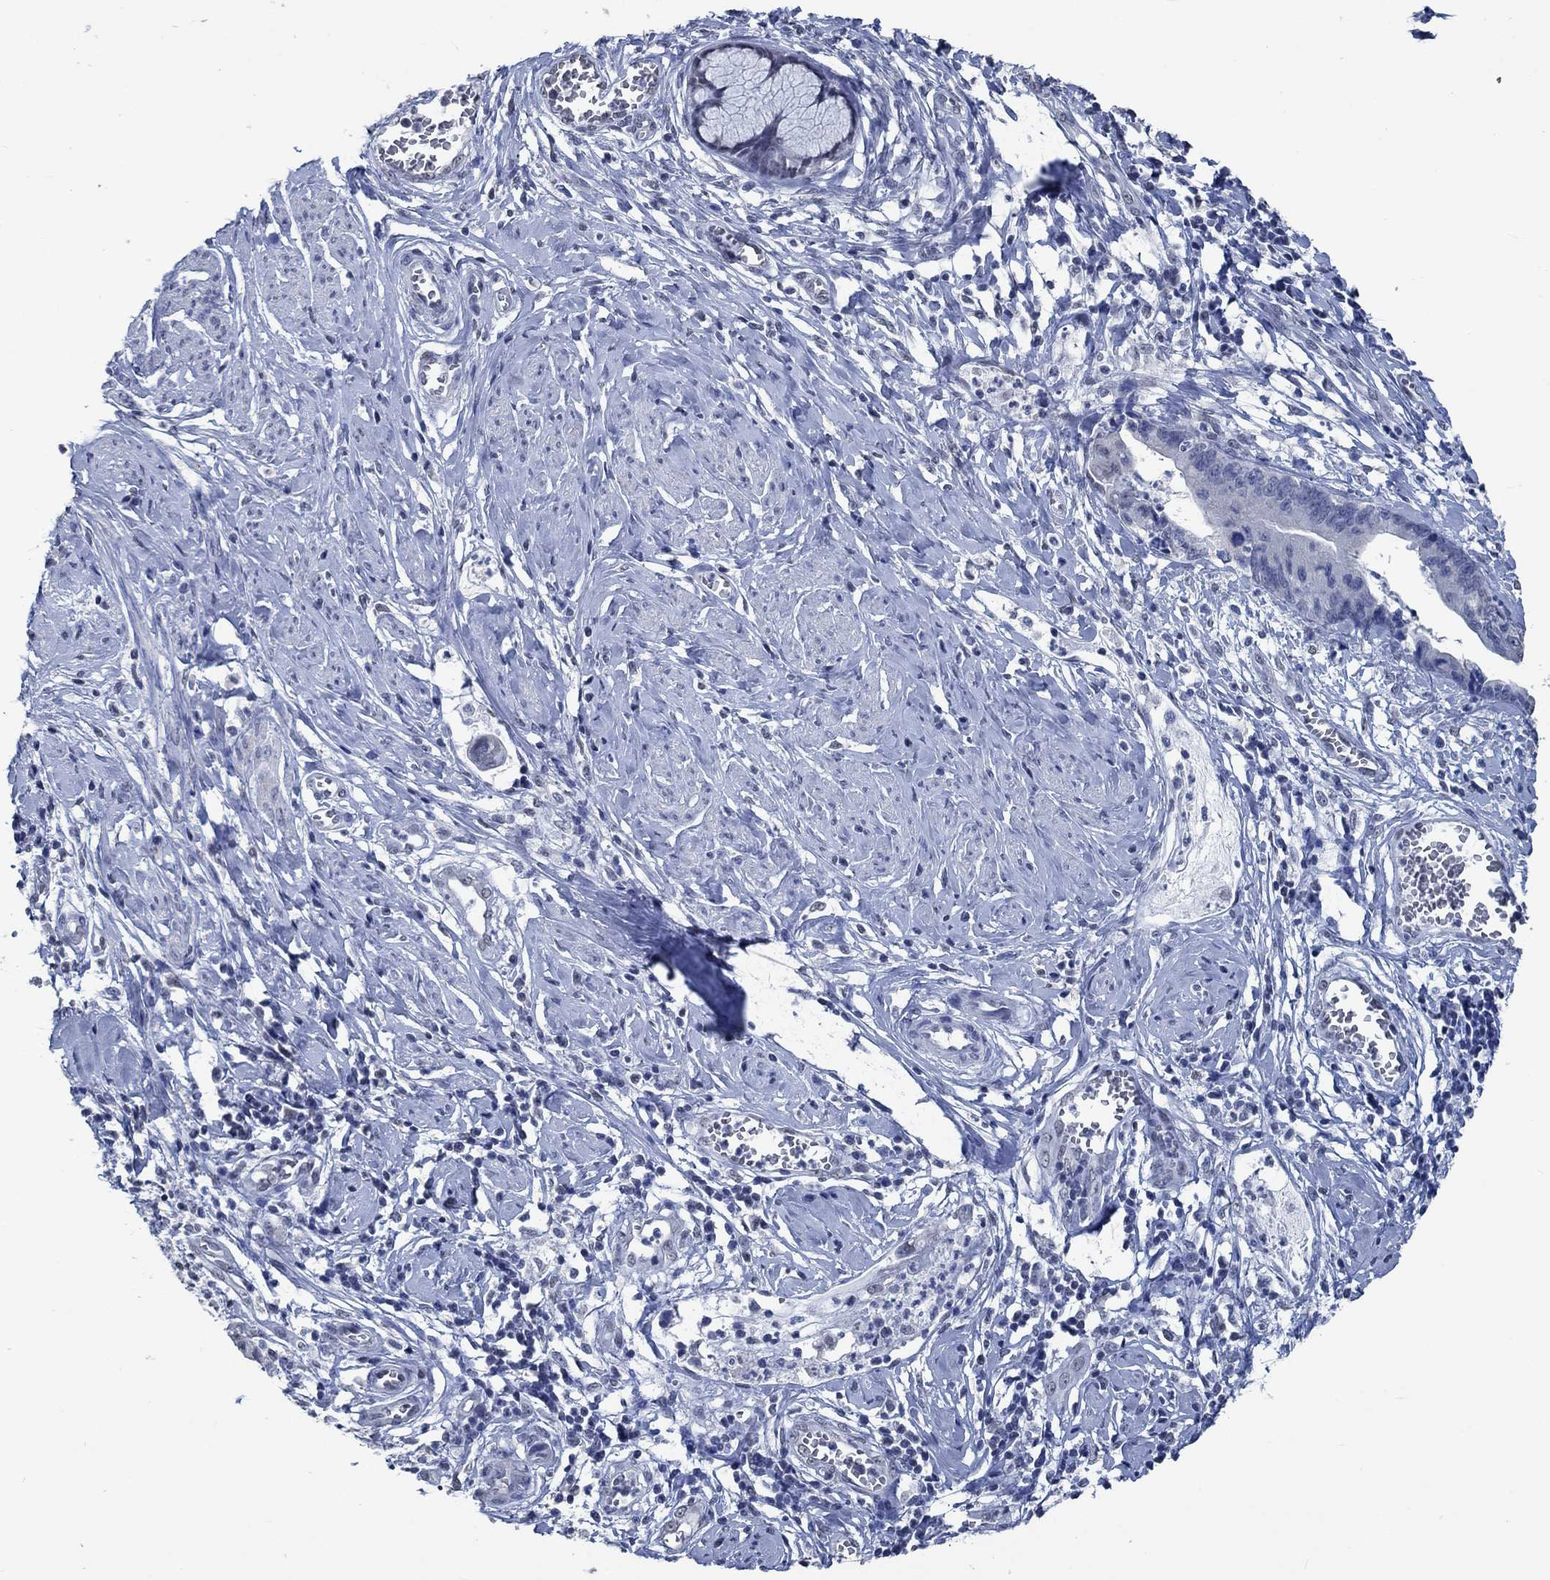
{"staining": {"intensity": "negative", "quantity": "none", "location": "none"}, "tissue": "cervical cancer", "cell_type": "Tumor cells", "image_type": "cancer", "snomed": [{"axis": "morphology", "description": "Adenocarcinoma, NOS"}, {"axis": "topography", "description": "Cervix"}], "caption": "DAB (3,3'-diaminobenzidine) immunohistochemical staining of adenocarcinoma (cervical) exhibits no significant staining in tumor cells.", "gene": "OBSCN", "patient": {"sex": "female", "age": 44}}